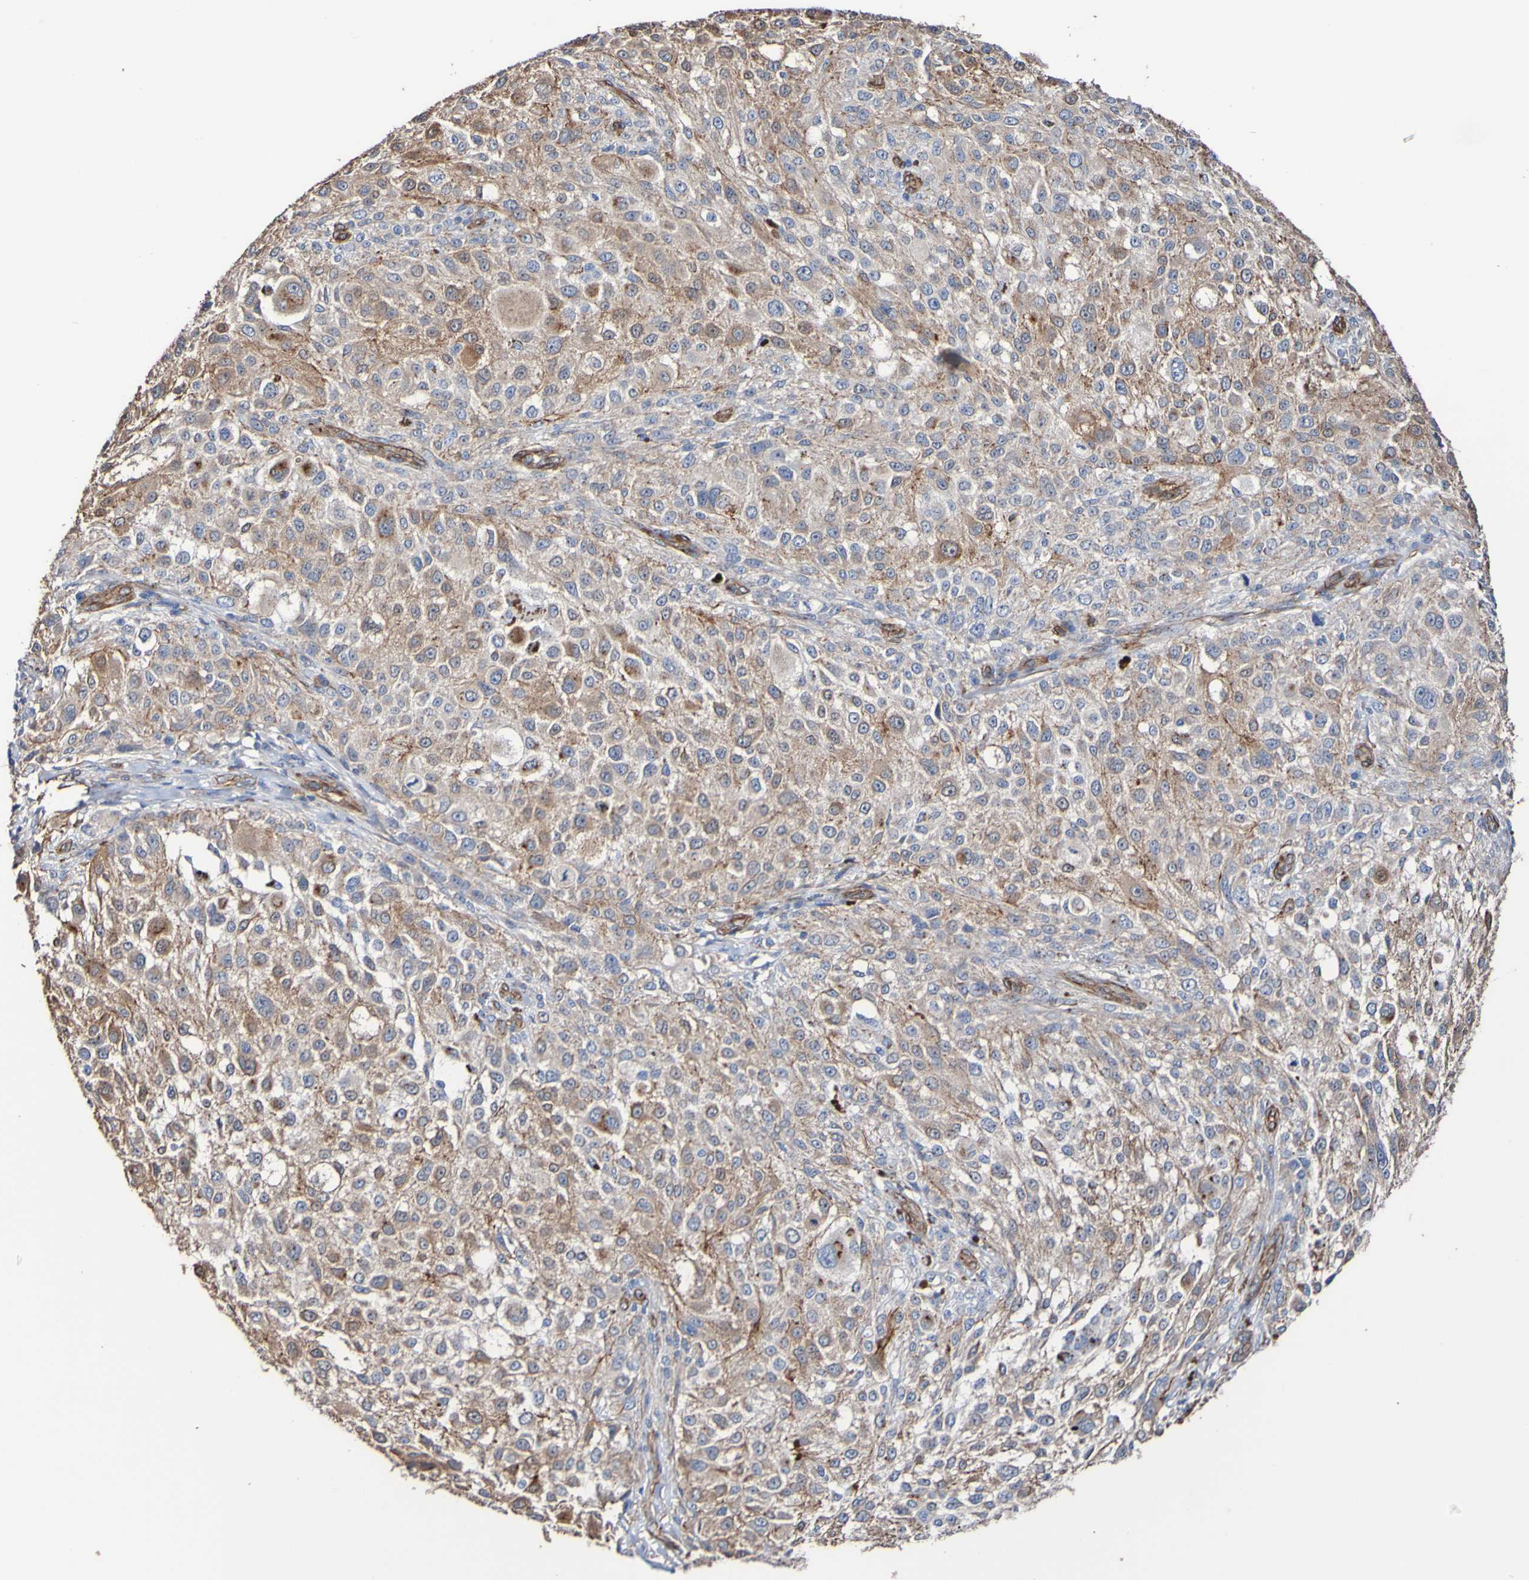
{"staining": {"intensity": "weak", "quantity": ">75%", "location": "cytoplasmic/membranous"}, "tissue": "melanoma", "cell_type": "Tumor cells", "image_type": "cancer", "snomed": [{"axis": "morphology", "description": "Necrosis, NOS"}, {"axis": "morphology", "description": "Malignant melanoma, NOS"}, {"axis": "topography", "description": "Skin"}], "caption": "Malignant melanoma stained with immunohistochemistry (IHC) demonstrates weak cytoplasmic/membranous staining in about >75% of tumor cells.", "gene": "ELMOD3", "patient": {"sex": "female", "age": 87}}